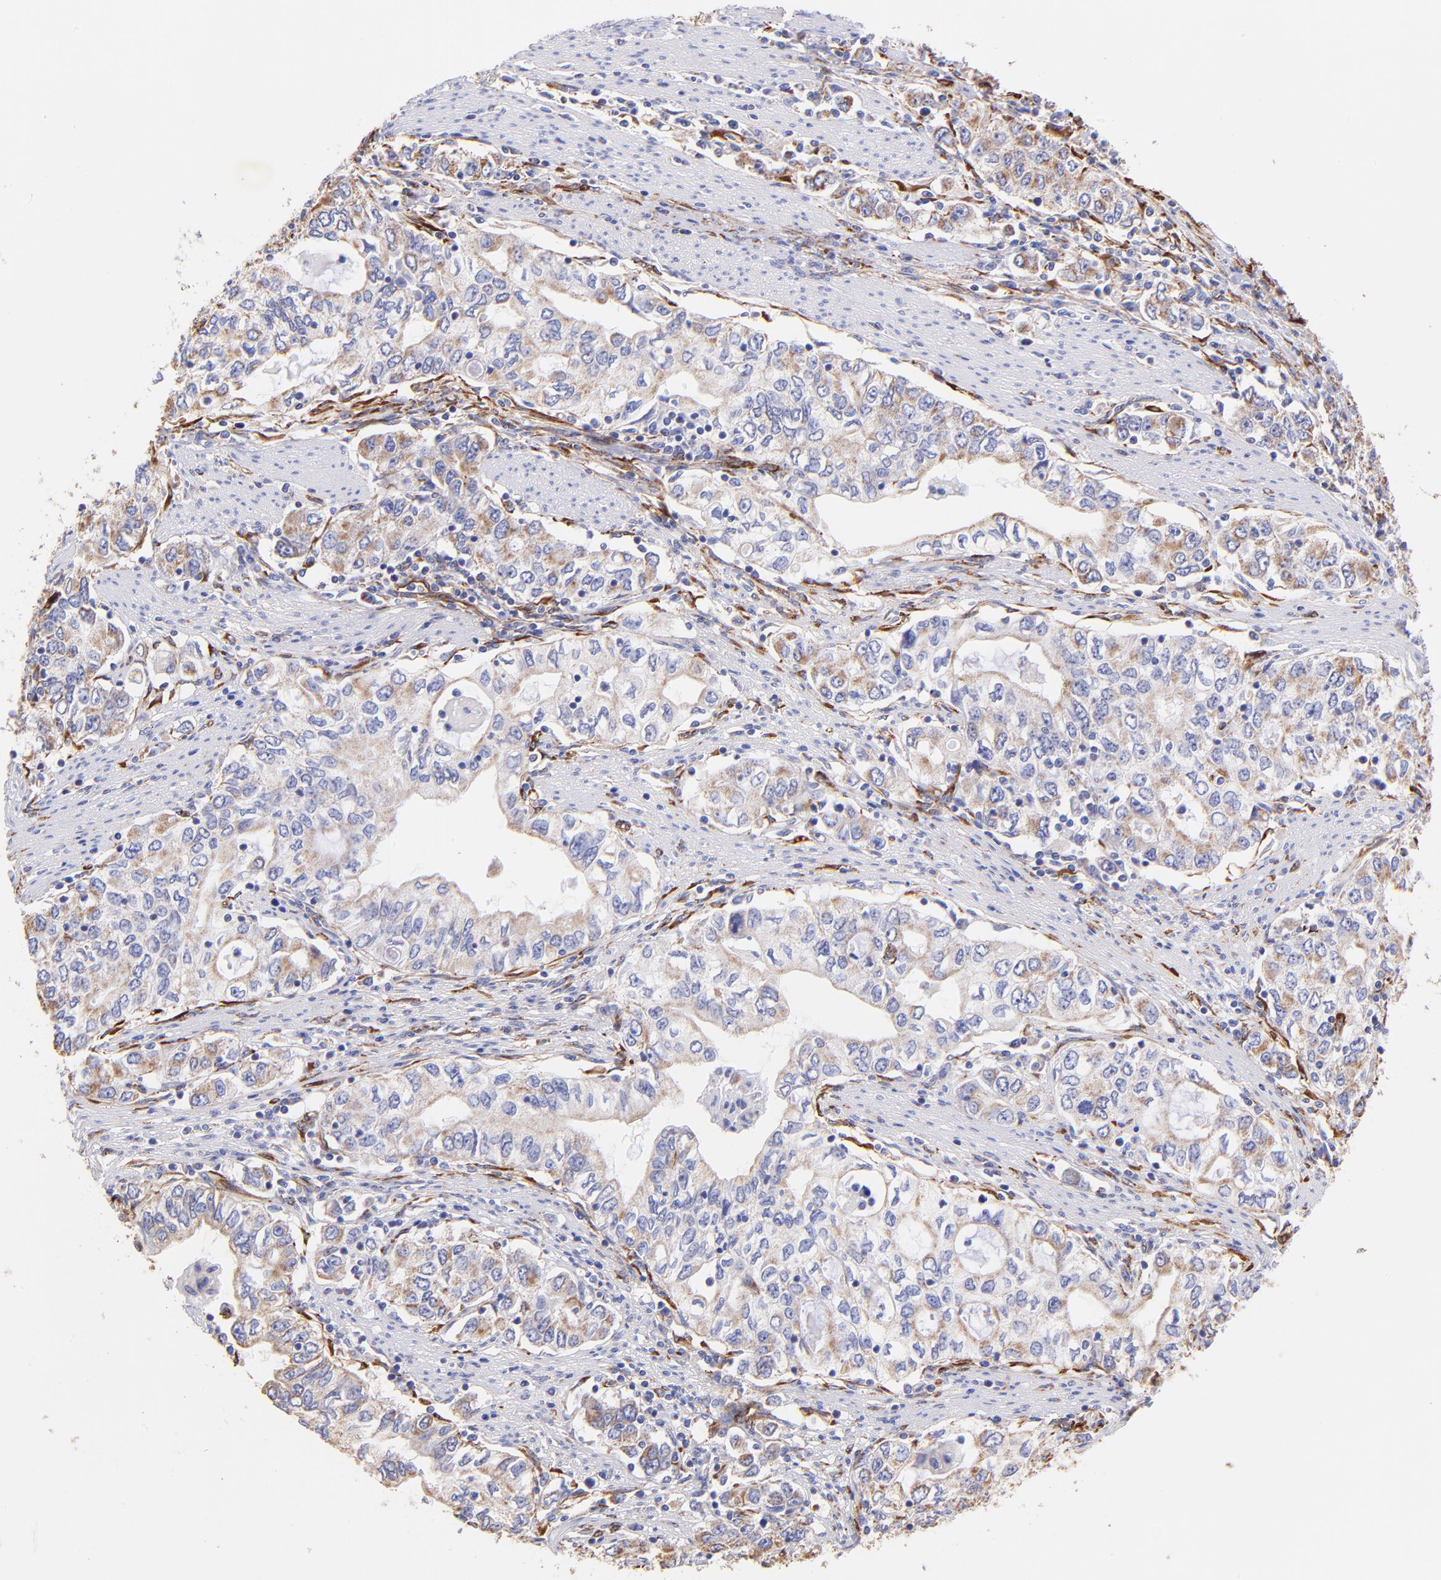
{"staining": {"intensity": "moderate", "quantity": ">75%", "location": "cytoplasmic/membranous"}, "tissue": "stomach cancer", "cell_type": "Tumor cells", "image_type": "cancer", "snomed": [{"axis": "morphology", "description": "Adenocarcinoma, NOS"}, {"axis": "topography", "description": "Stomach, lower"}], "caption": "Immunohistochemical staining of human adenocarcinoma (stomach) reveals medium levels of moderate cytoplasmic/membranous expression in about >75% of tumor cells.", "gene": "SPARC", "patient": {"sex": "female", "age": 72}}